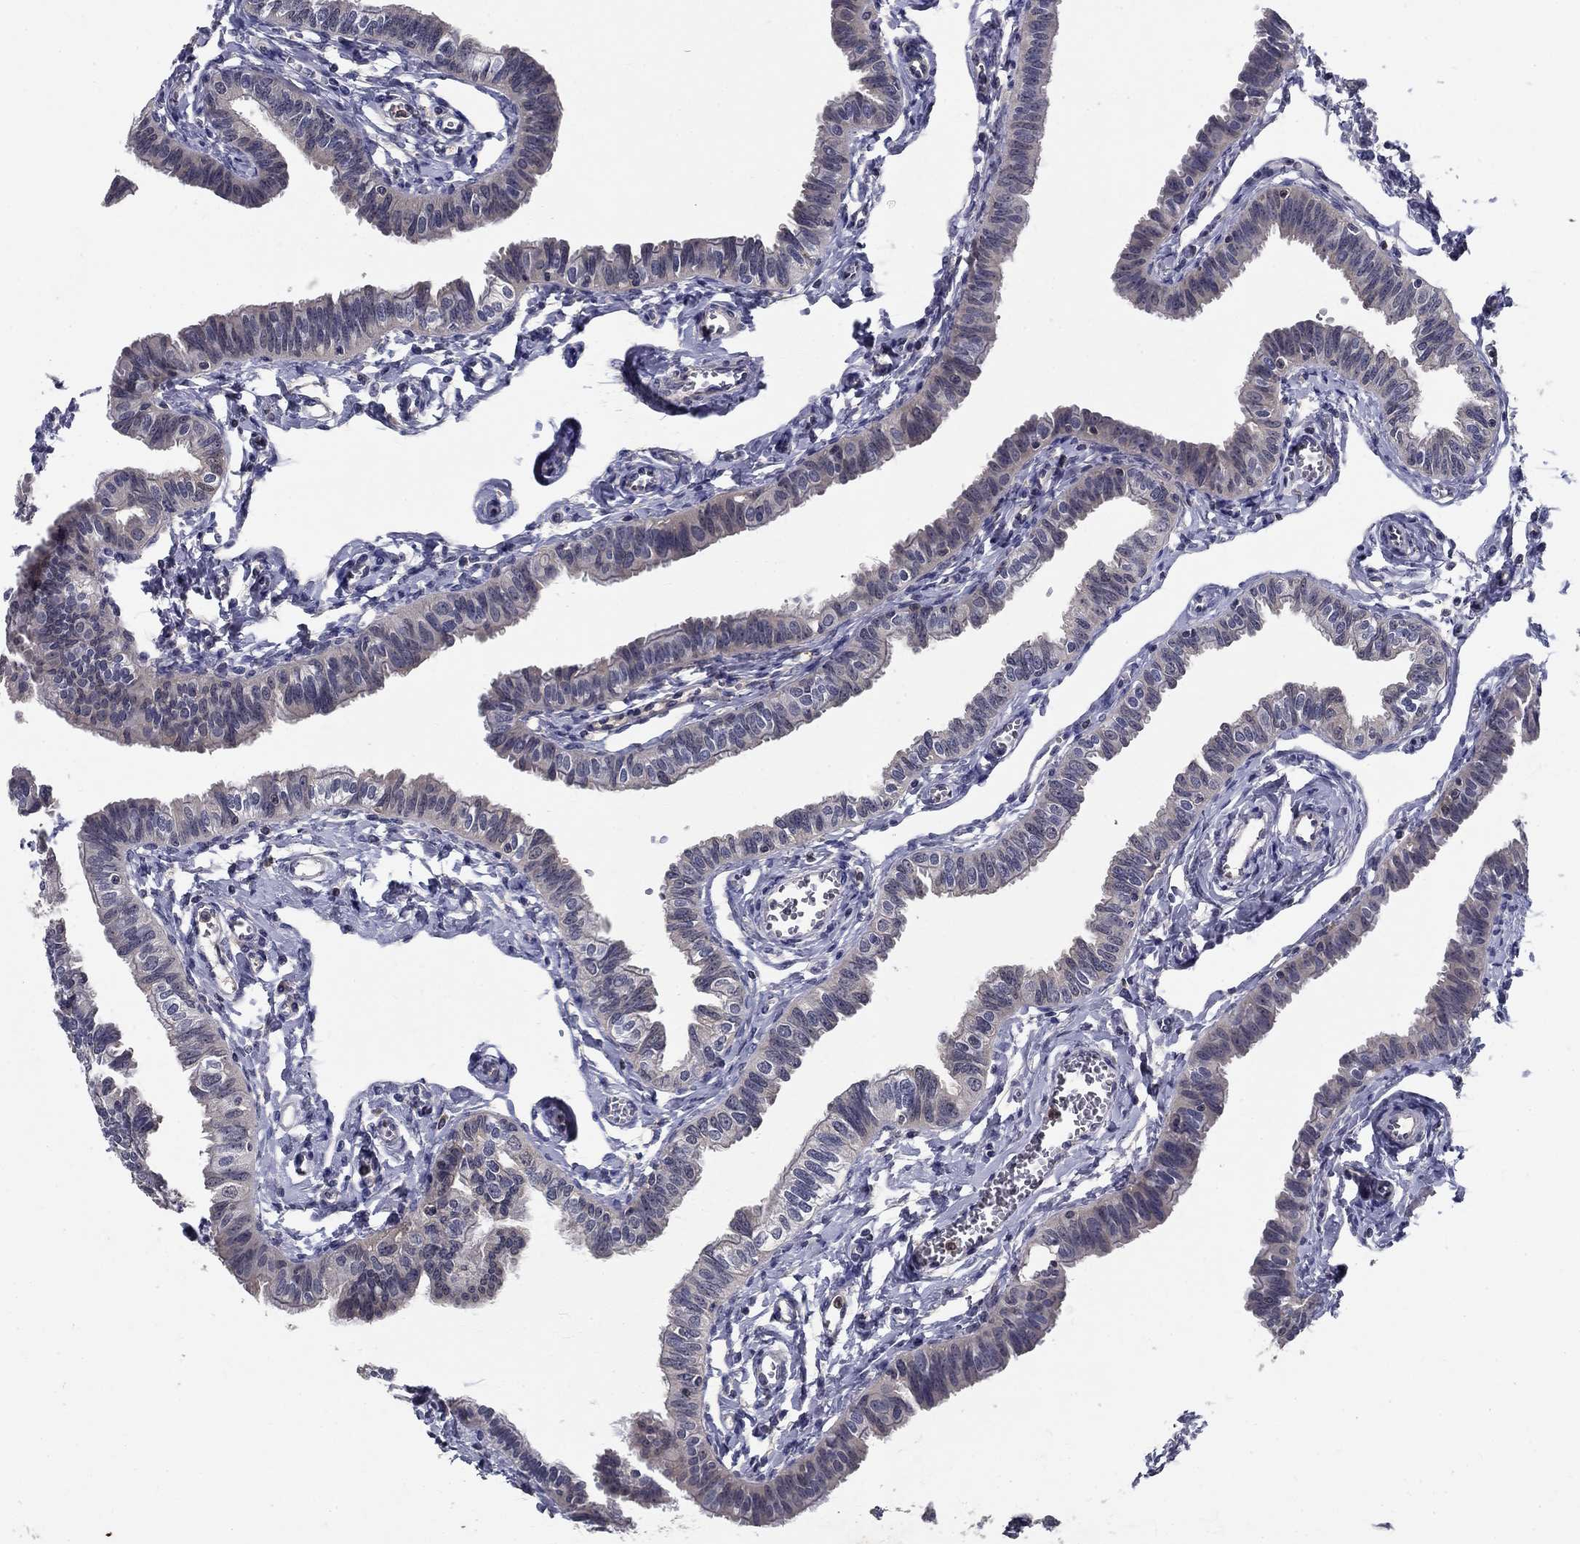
{"staining": {"intensity": "weak", "quantity": "25%-75%", "location": "cytoplasmic/membranous"}, "tissue": "fallopian tube", "cell_type": "Glandular cells", "image_type": "normal", "snomed": [{"axis": "morphology", "description": "Normal tissue, NOS"}, {"axis": "topography", "description": "Fallopian tube"}], "caption": "Weak cytoplasmic/membranous protein staining is present in approximately 25%-75% of glandular cells in fallopian tube.", "gene": "GLTP", "patient": {"sex": "female", "age": 54}}